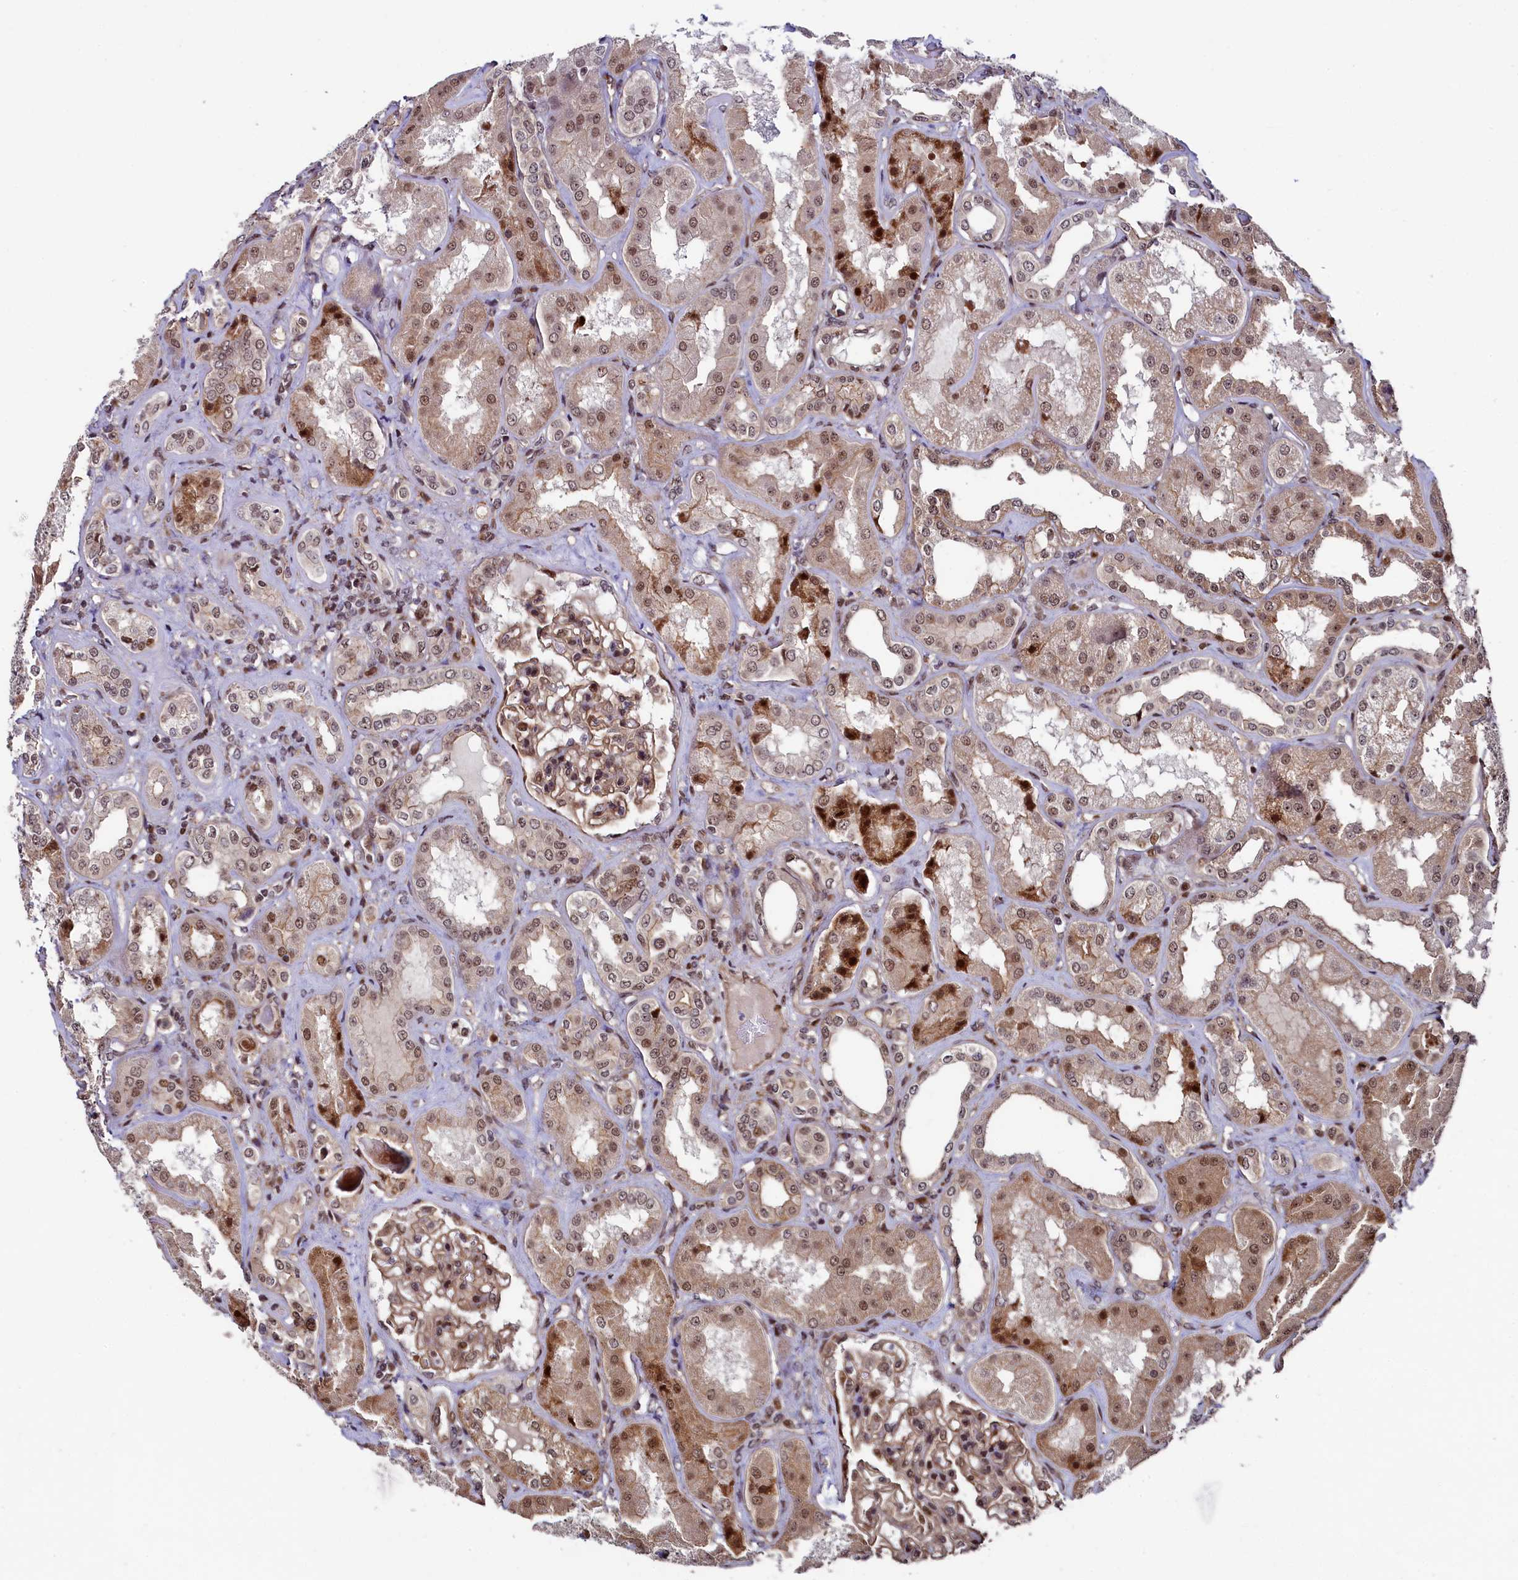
{"staining": {"intensity": "moderate", "quantity": ">75%", "location": "cytoplasmic/membranous,nuclear"}, "tissue": "kidney", "cell_type": "Cells in glomeruli", "image_type": "normal", "snomed": [{"axis": "morphology", "description": "Normal tissue, NOS"}, {"axis": "topography", "description": "Kidney"}], "caption": "Protein staining displays moderate cytoplasmic/membranous,nuclear staining in about >75% of cells in glomeruli in unremarkable kidney. Ihc stains the protein in brown and the nuclei are stained blue.", "gene": "LEO1", "patient": {"sex": "female", "age": 56}}